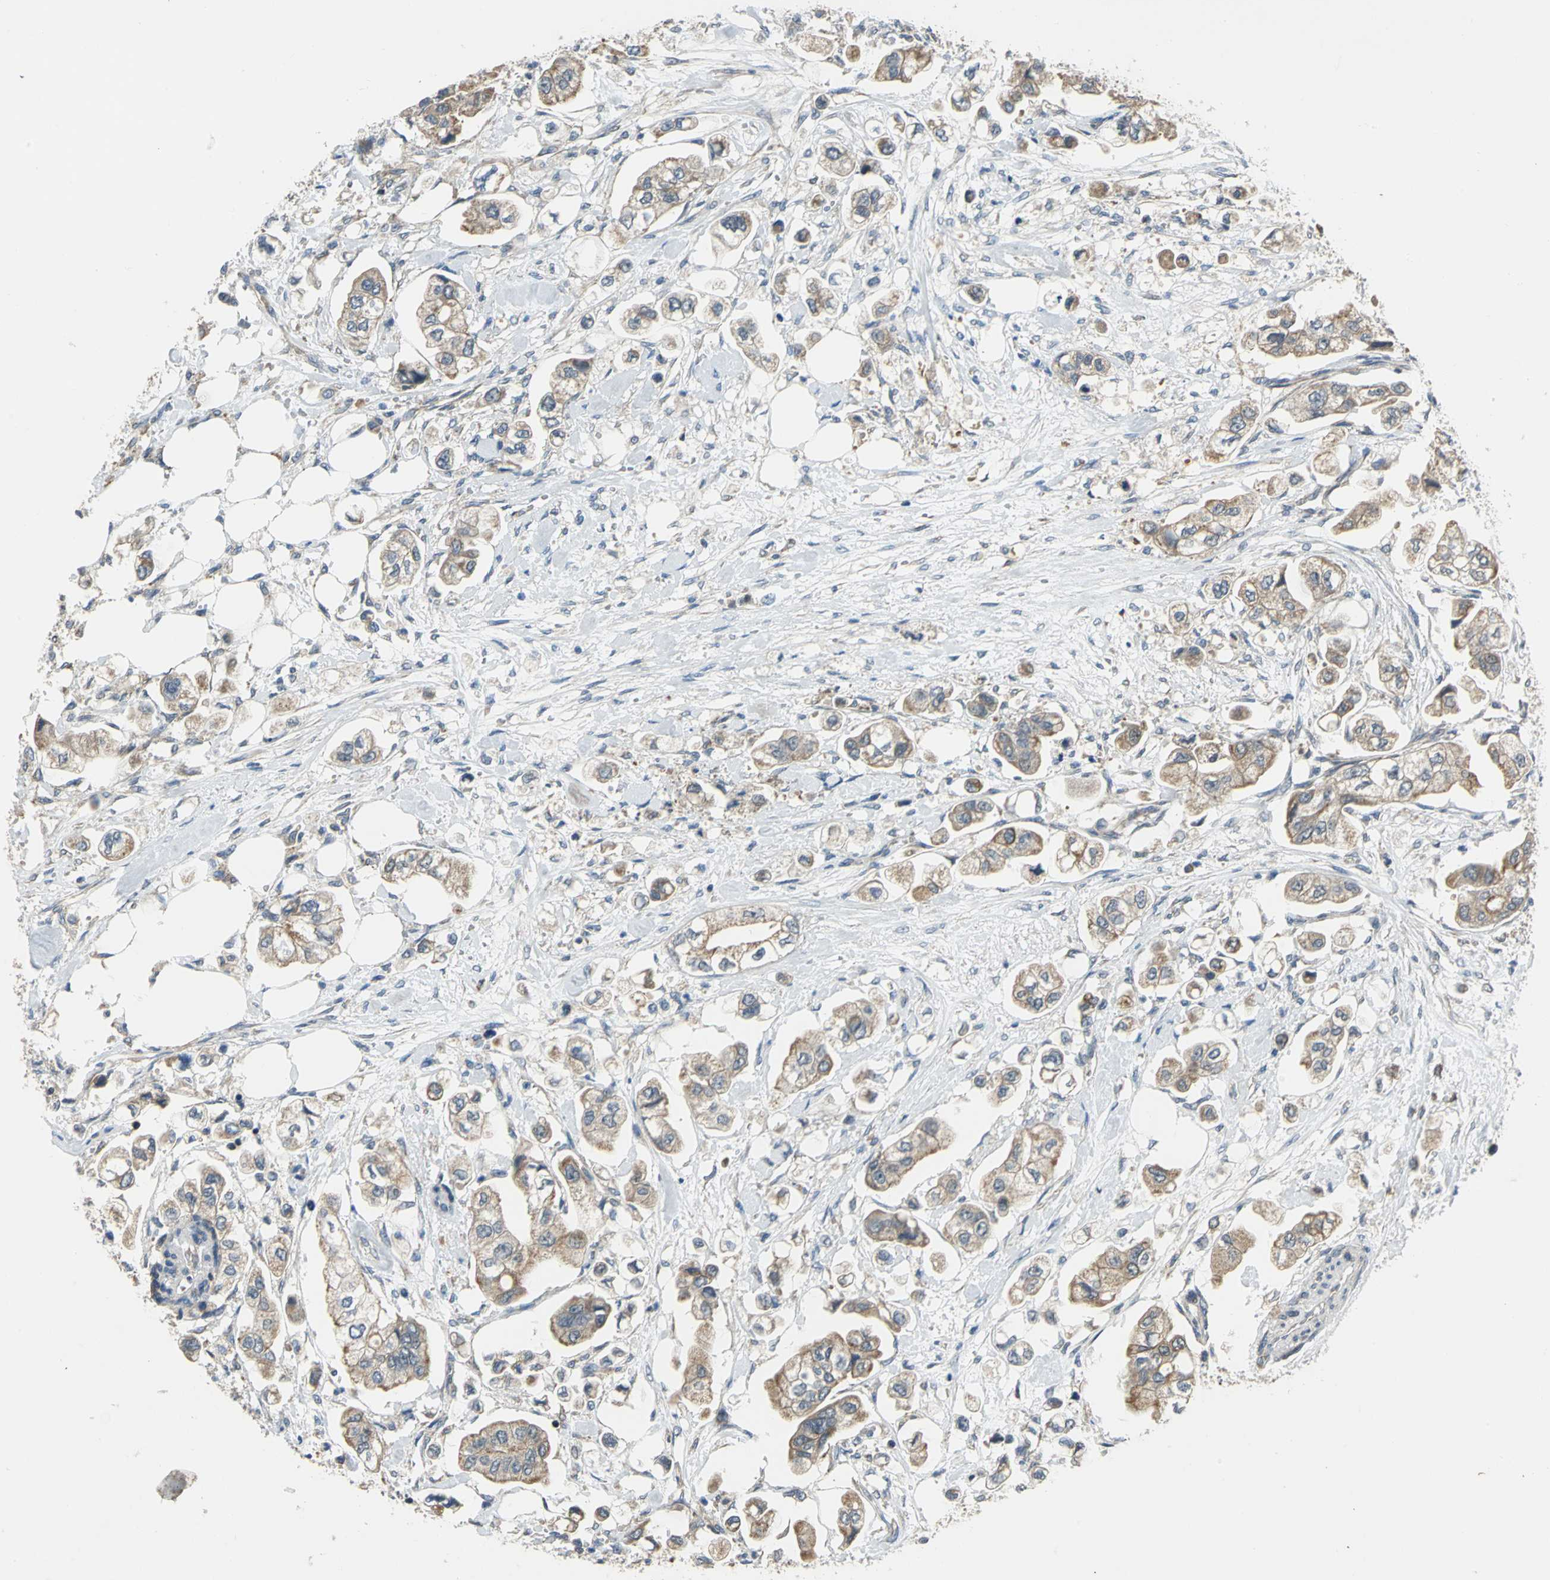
{"staining": {"intensity": "moderate", "quantity": ">75%", "location": "cytoplasmic/membranous"}, "tissue": "stomach cancer", "cell_type": "Tumor cells", "image_type": "cancer", "snomed": [{"axis": "morphology", "description": "Adenocarcinoma, NOS"}, {"axis": "topography", "description": "Stomach"}], "caption": "Adenocarcinoma (stomach) stained with a brown dye exhibits moderate cytoplasmic/membranous positive staining in approximately >75% of tumor cells.", "gene": "TRAK1", "patient": {"sex": "male", "age": 62}}